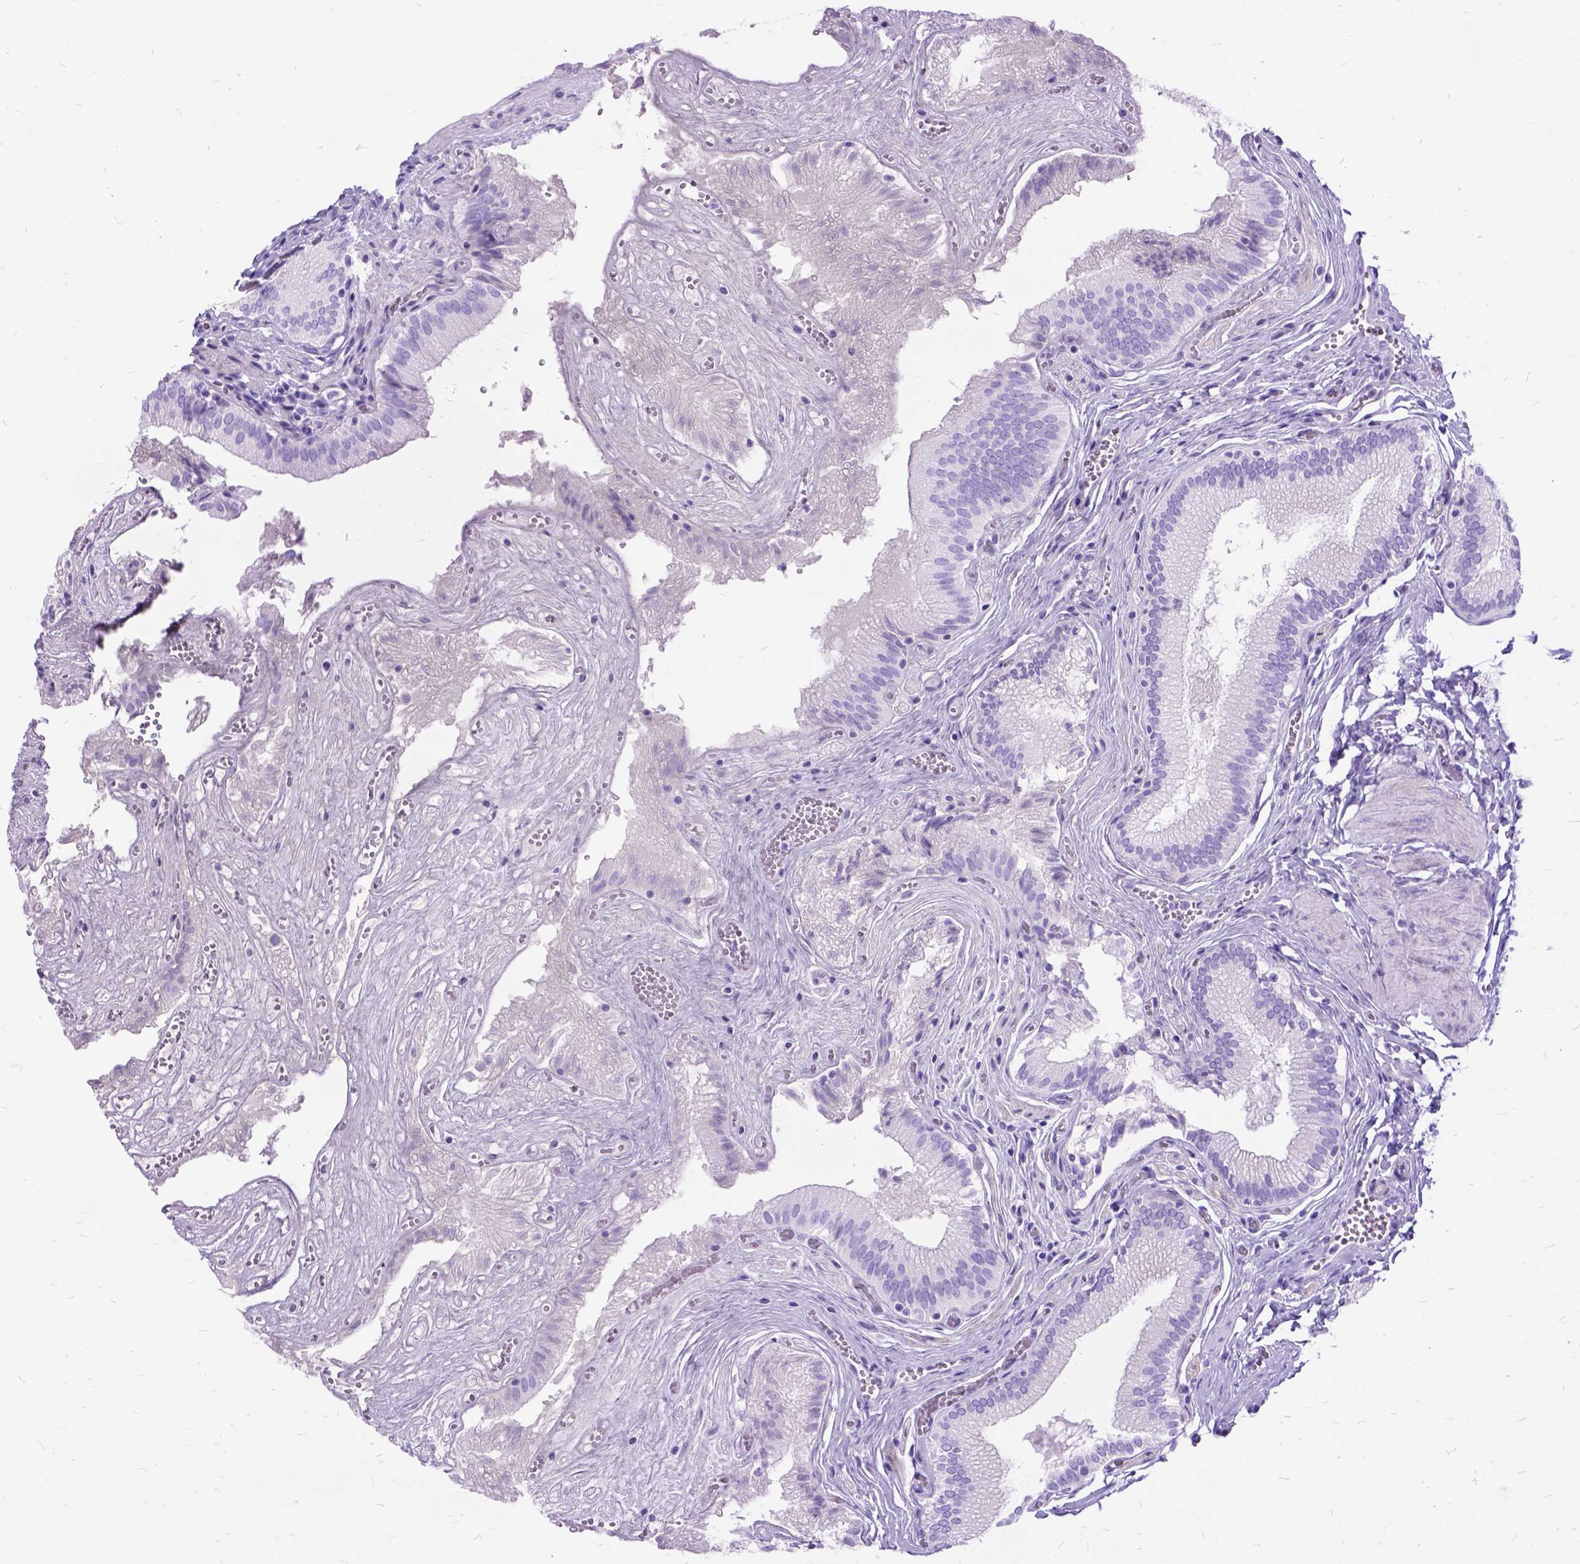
{"staining": {"intensity": "negative", "quantity": "none", "location": "none"}, "tissue": "gallbladder", "cell_type": "Glandular cells", "image_type": "normal", "snomed": [{"axis": "morphology", "description": "Normal tissue, NOS"}, {"axis": "topography", "description": "Gallbladder"}, {"axis": "topography", "description": "Peripheral nerve tissue"}], "caption": "Gallbladder stained for a protein using immunohistochemistry (IHC) reveals no staining glandular cells.", "gene": "DNAH2", "patient": {"sex": "male", "age": 17}}